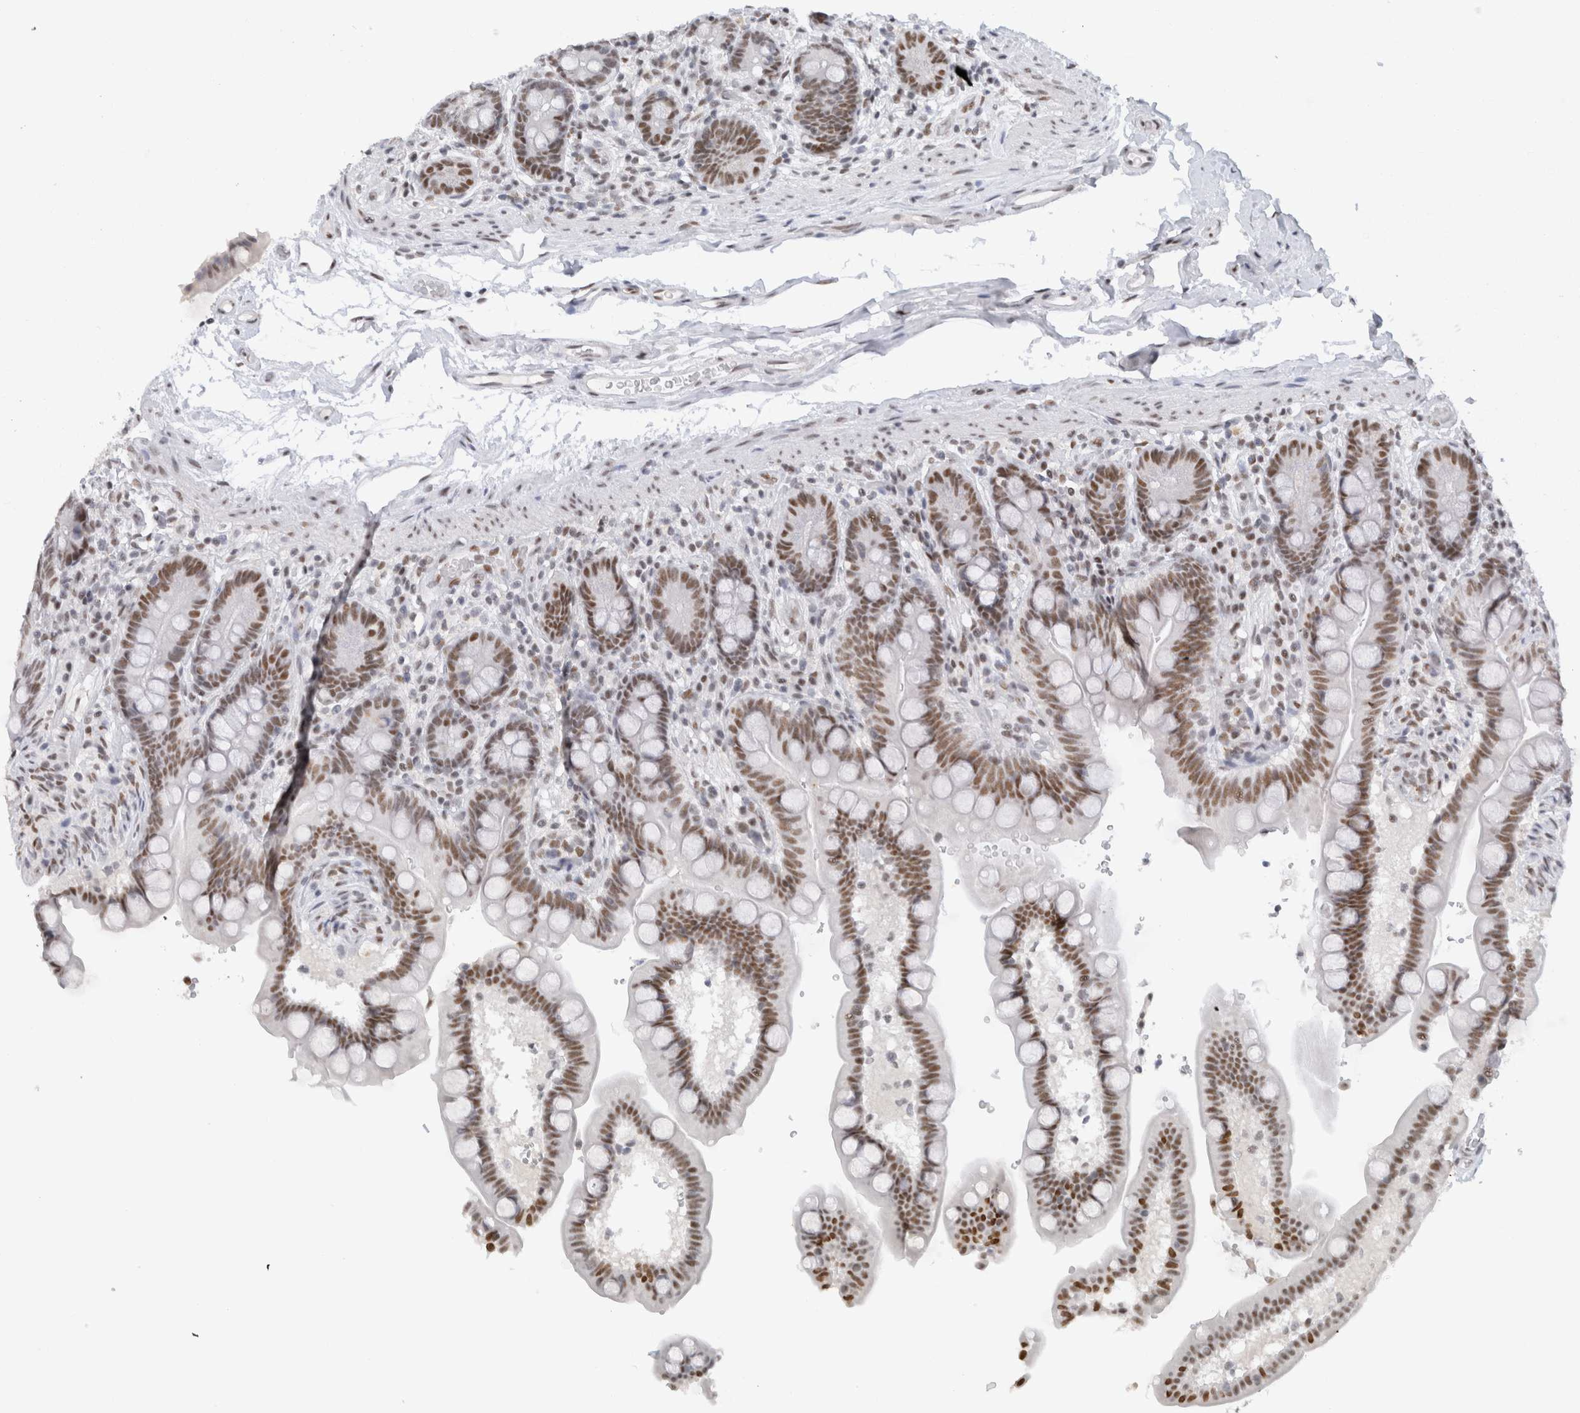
{"staining": {"intensity": "moderate", "quantity": "25%-75%", "location": "nuclear"}, "tissue": "colon", "cell_type": "Endothelial cells", "image_type": "normal", "snomed": [{"axis": "morphology", "description": "Normal tissue, NOS"}, {"axis": "topography", "description": "Smooth muscle"}, {"axis": "topography", "description": "Colon"}], "caption": "Brown immunohistochemical staining in benign human colon displays moderate nuclear staining in about 25%-75% of endothelial cells. (DAB IHC, brown staining for protein, blue staining for nuclei).", "gene": "COPS7A", "patient": {"sex": "male", "age": 73}}